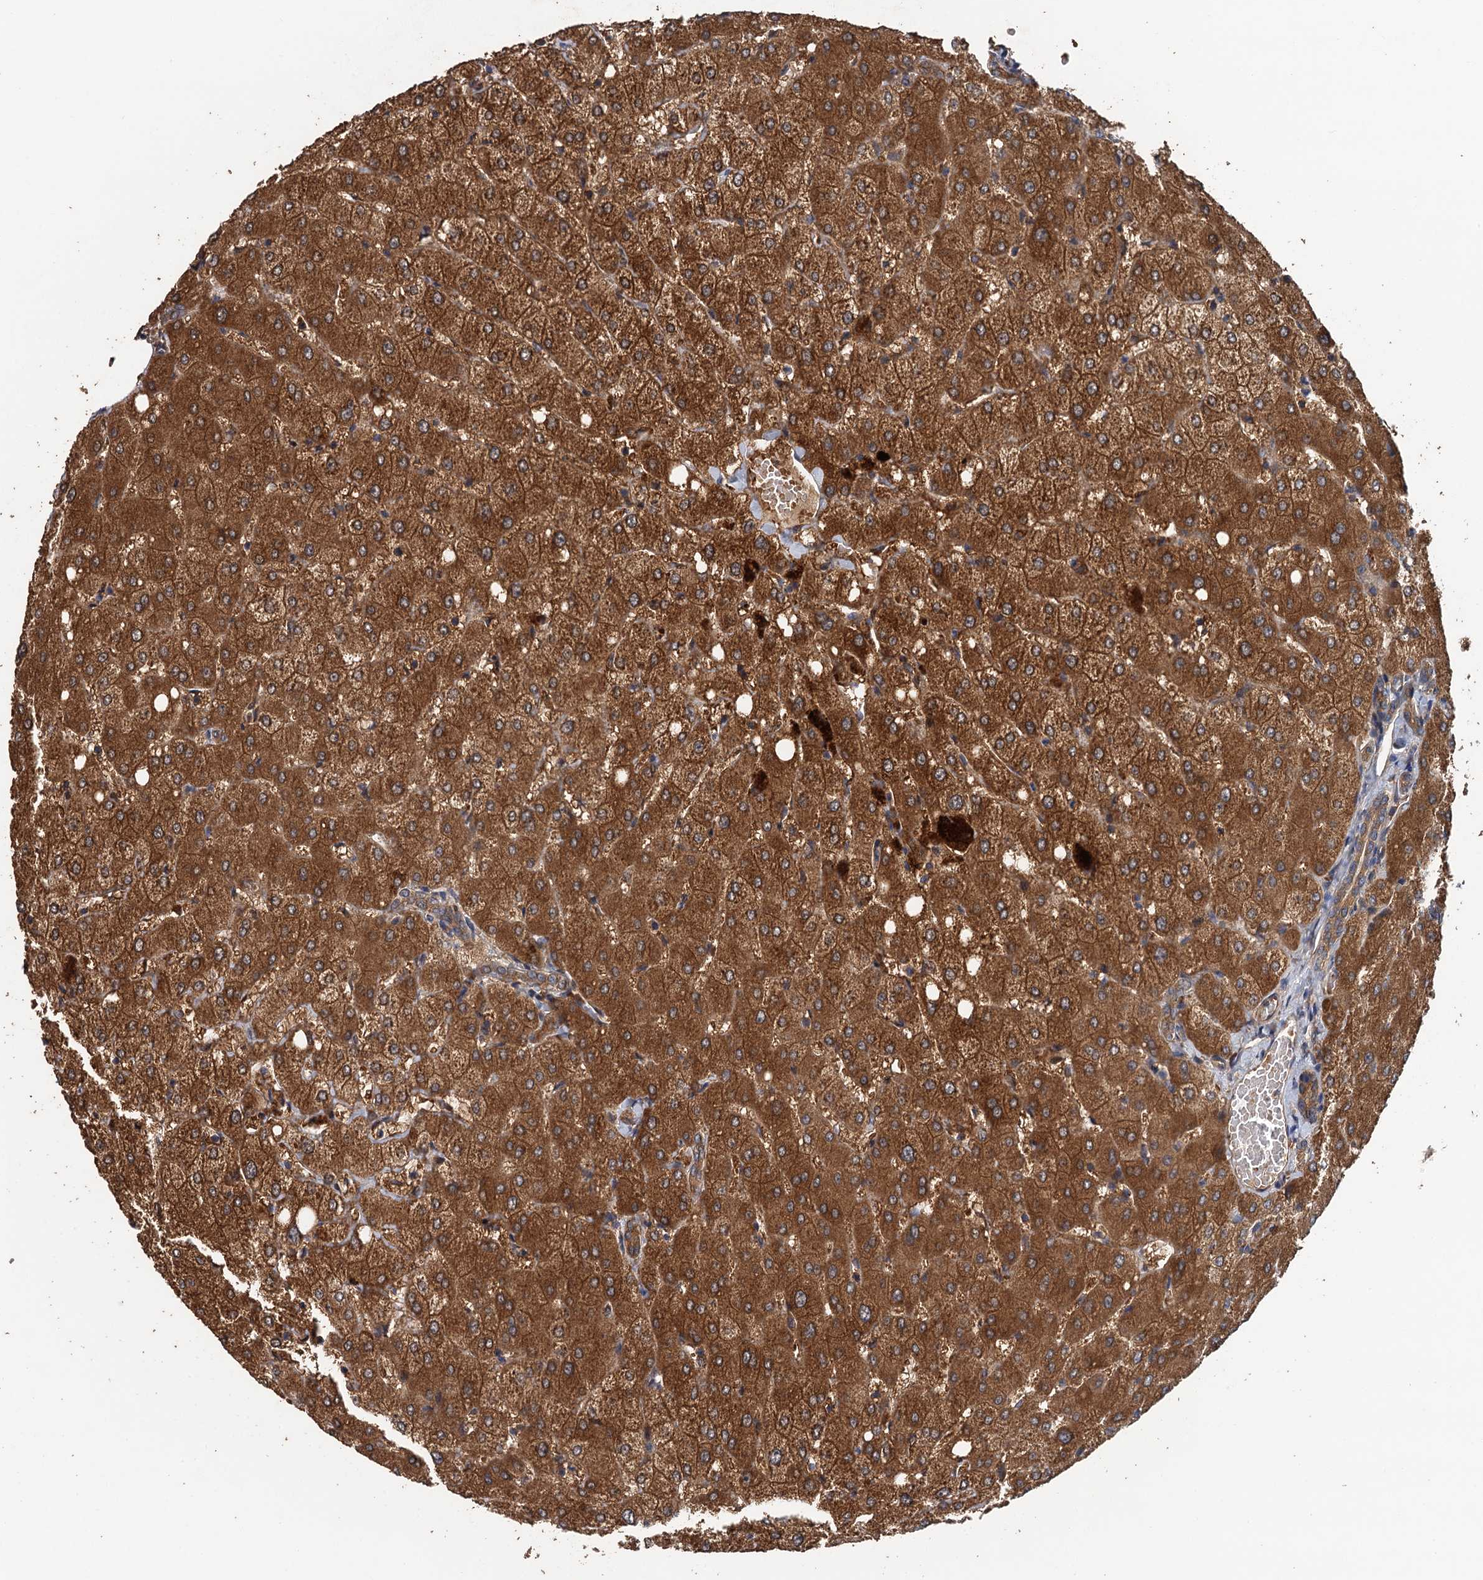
{"staining": {"intensity": "moderate", "quantity": ">75%", "location": "cytoplasmic/membranous"}, "tissue": "liver", "cell_type": "Cholangiocytes", "image_type": "normal", "snomed": [{"axis": "morphology", "description": "Normal tissue, NOS"}, {"axis": "topography", "description": "Liver"}], "caption": "IHC (DAB (3,3'-diaminobenzidine)) staining of benign liver displays moderate cytoplasmic/membranous protein positivity in about >75% of cholangiocytes. (Stains: DAB in brown, nuclei in blue, Microscopy: brightfield microscopy at high magnification).", "gene": "RSAD2", "patient": {"sex": "female", "age": 54}}